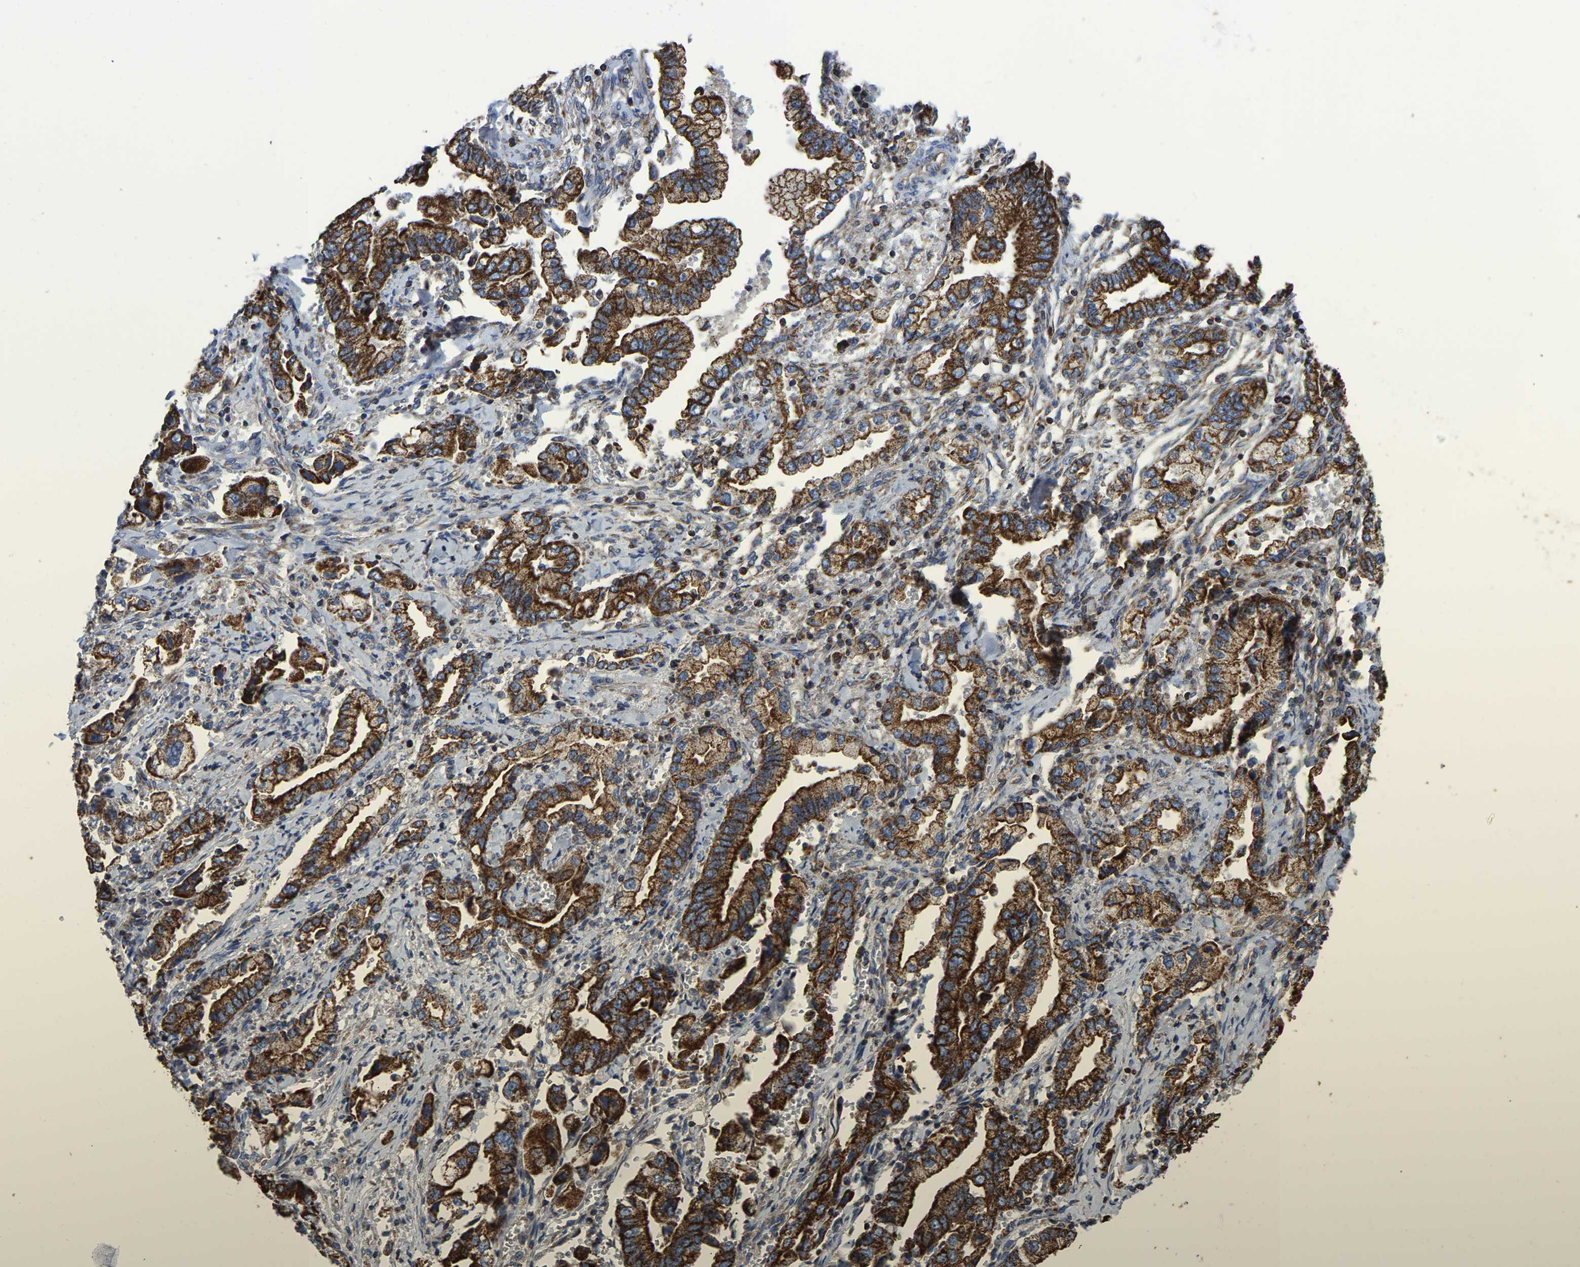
{"staining": {"intensity": "strong", "quantity": ">75%", "location": "cytoplasmic/membranous"}, "tissue": "stomach cancer", "cell_type": "Tumor cells", "image_type": "cancer", "snomed": [{"axis": "morphology", "description": "Normal tissue, NOS"}, {"axis": "morphology", "description": "Adenocarcinoma, NOS"}, {"axis": "topography", "description": "Stomach"}], "caption": "Tumor cells reveal high levels of strong cytoplasmic/membranous staining in about >75% of cells in stomach cancer (adenocarcinoma).", "gene": "ETFA", "patient": {"sex": "male", "age": 62}}